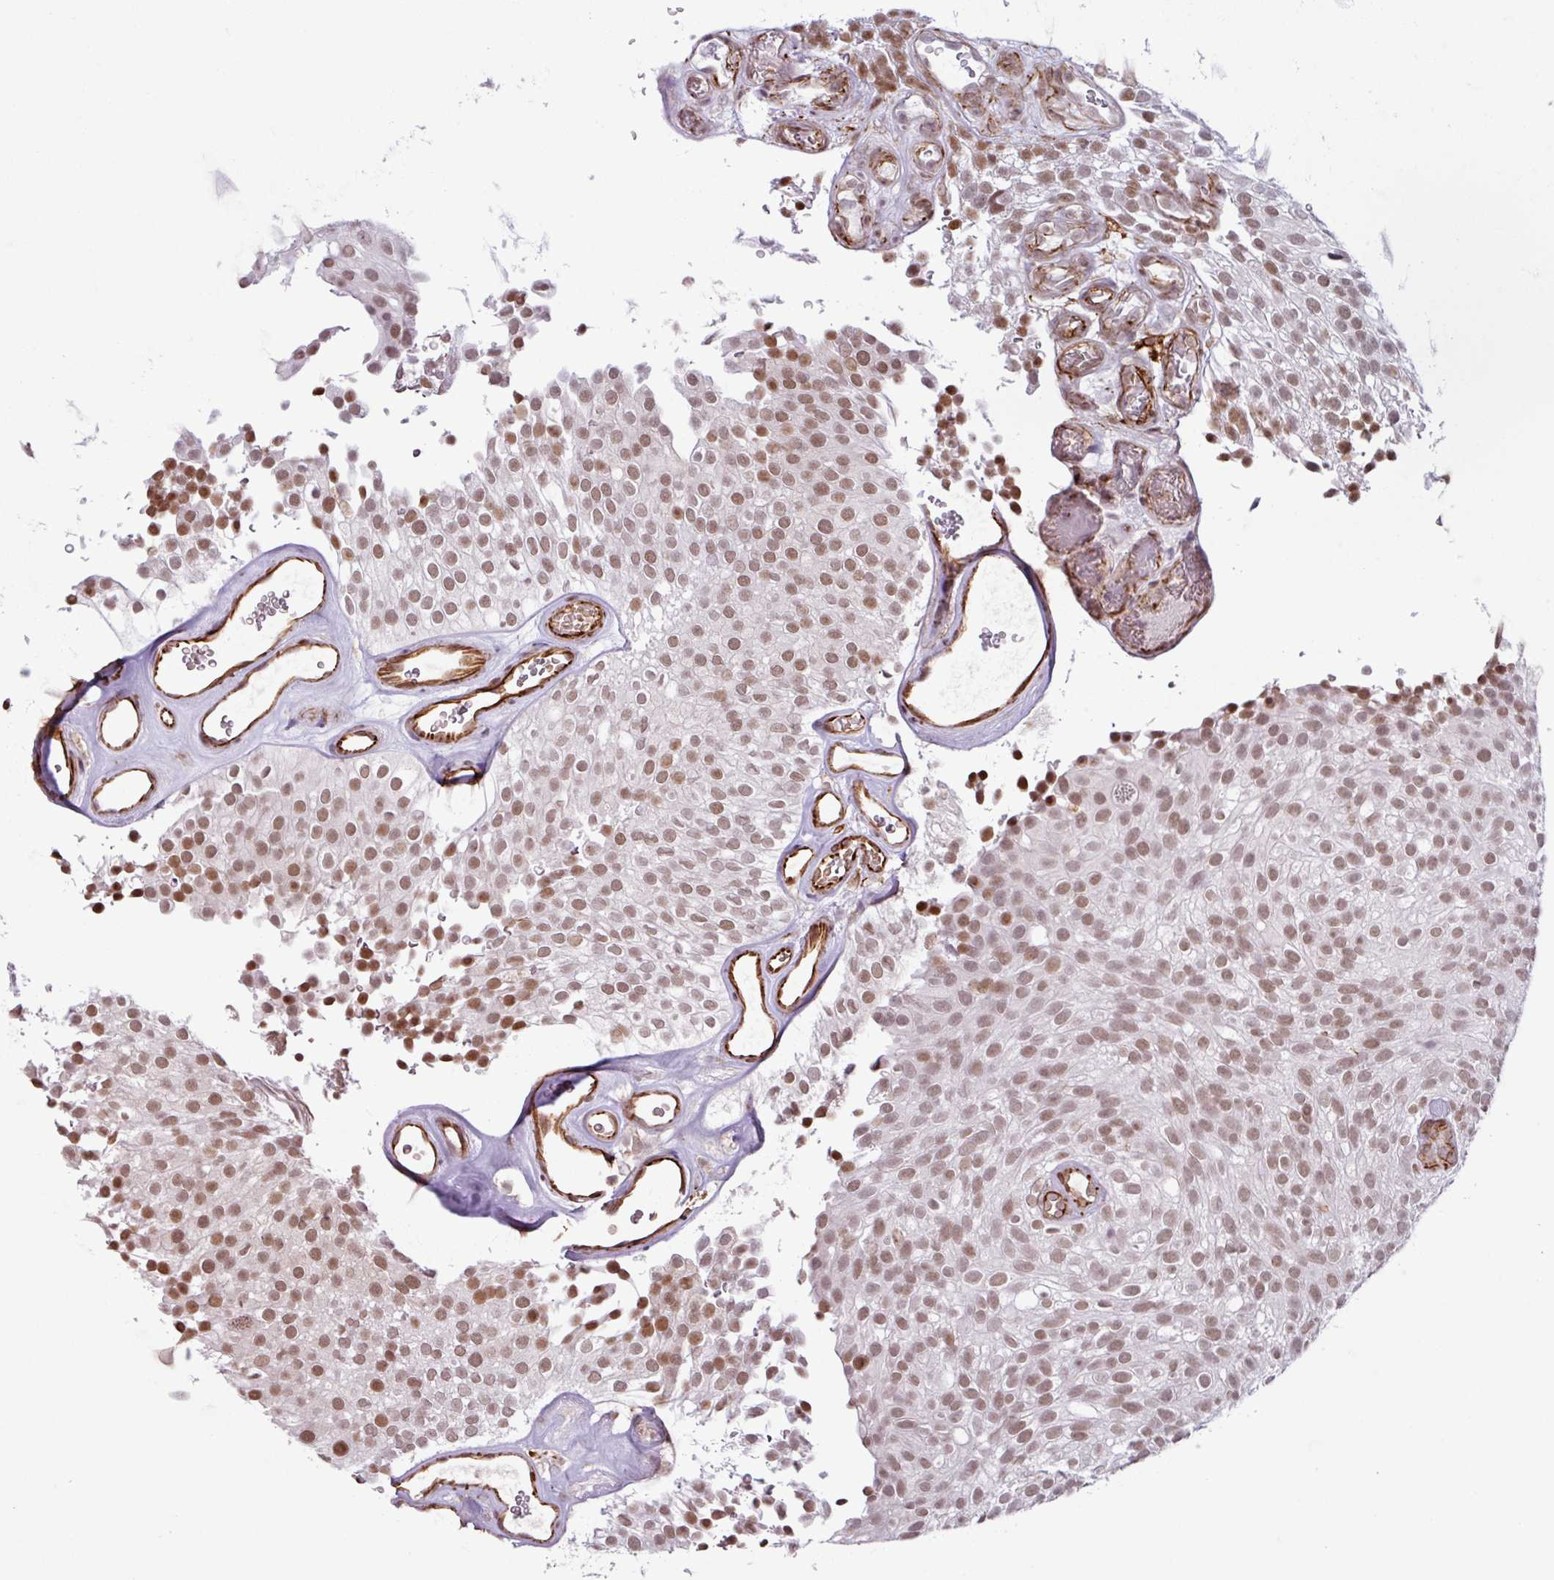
{"staining": {"intensity": "moderate", "quantity": ">75%", "location": "nuclear"}, "tissue": "urothelial cancer", "cell_type": "Tumor cells", "image_type": "cancer", "snomed": [{"axis": "morphology", "description": "Urothelial carcinoma, Low grade"}, {"axis": "topography", "description": "Urinary bladder"}], "caption": "The photomicrograph shows a brown stain indicating the presence of a protein in the nuclear of tumor cells in urothelial cancer.", "gene": "CHD3", "patient": {"sex": "male", "age": 78}}